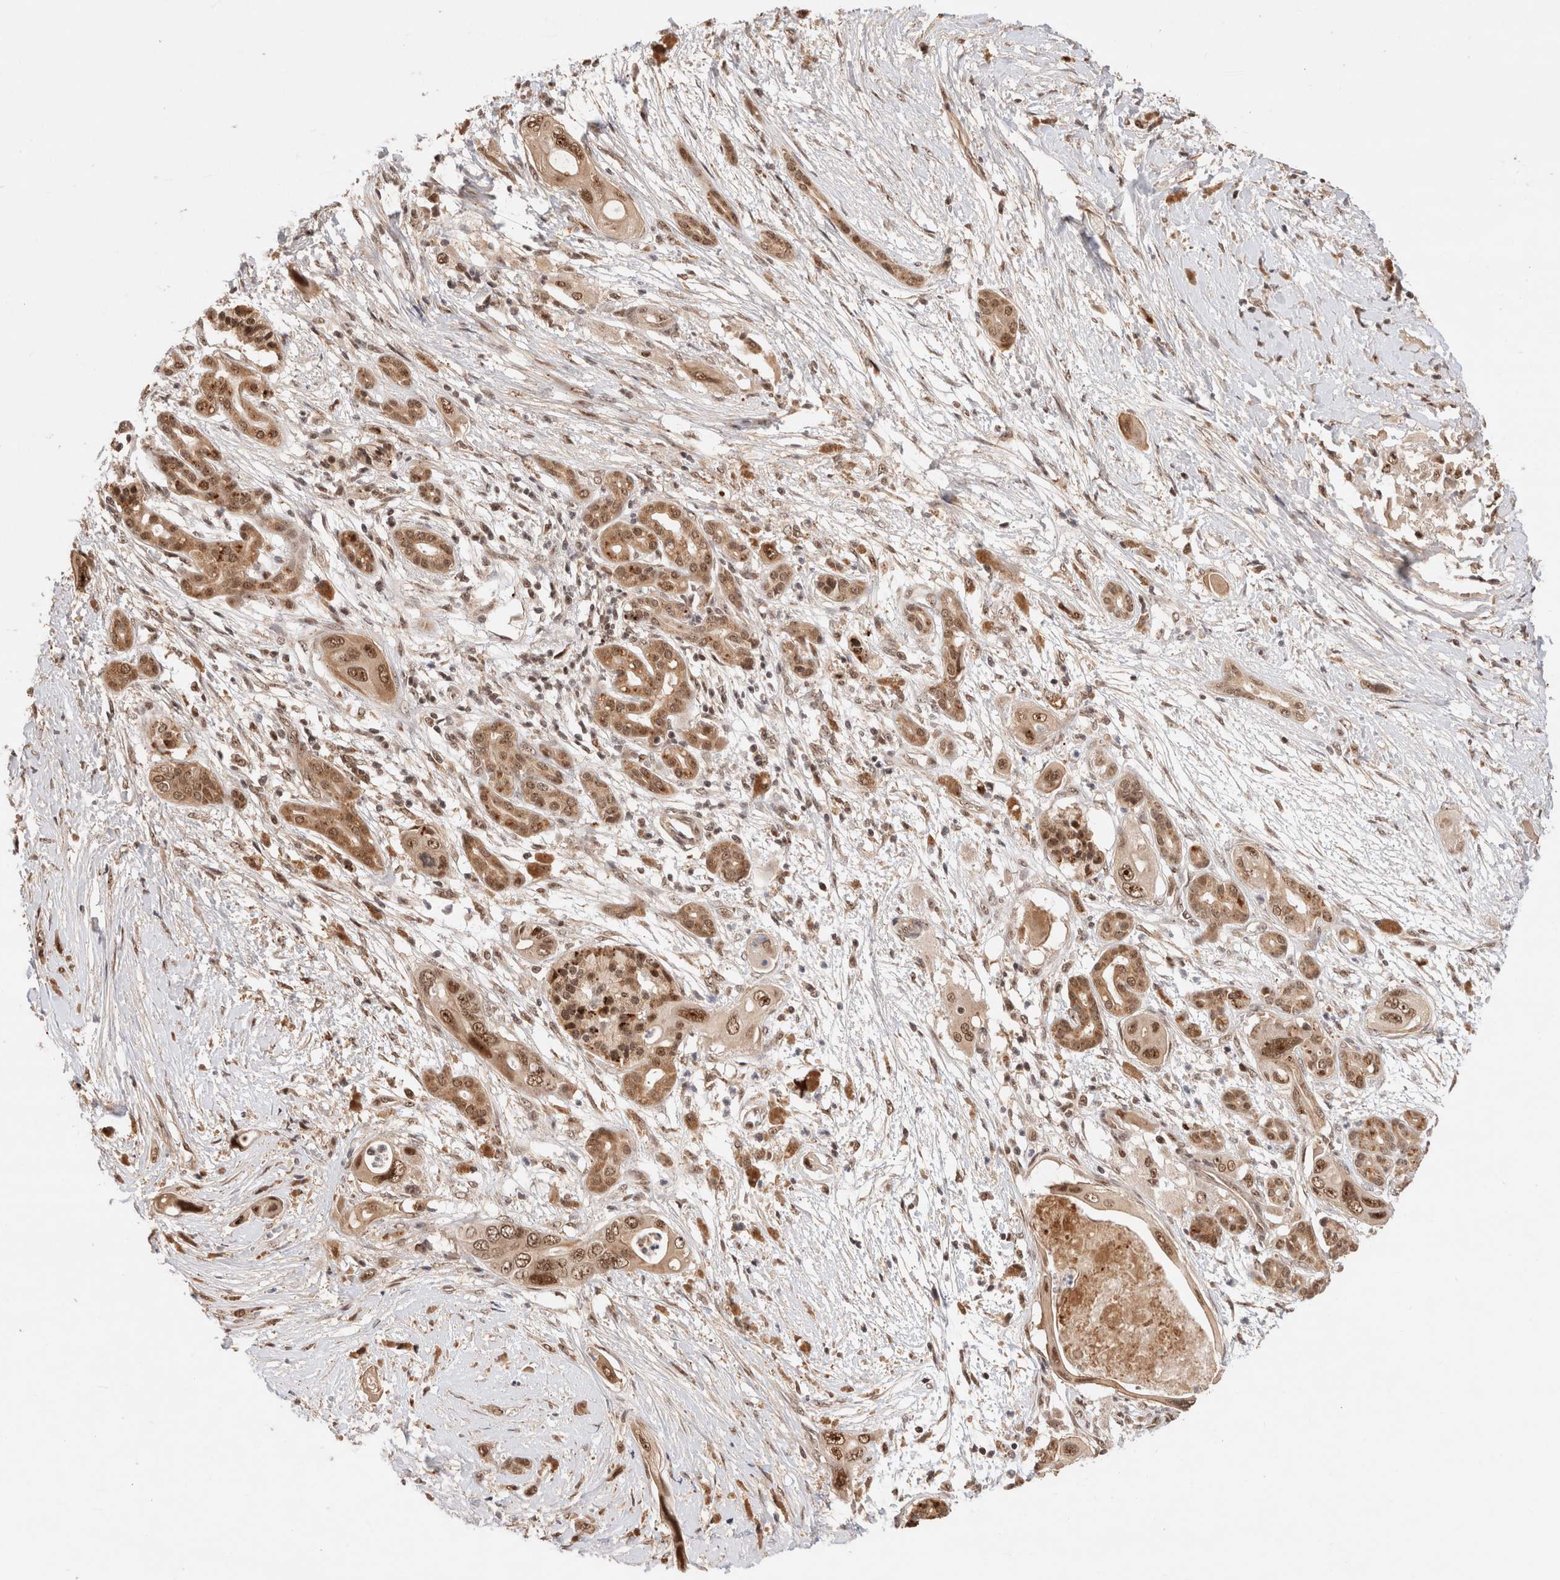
{"staining": {"intensity": "strong", "quantity": ">75%", "location": "cytoplasmic/membranous,nuclear"}, "tissue": "pancreatic cancer", "cell_type": "Tumor cells", "image_type": "cancer", "snomed": [{"axis": "morphology", "description": "Adenocarcinoma, NOS"}, {"axis": "topography", "description": "Pancreas"}], "caption": "Protein staining of pancreatic cancer (adenocarcinoma) tissue reveals strong cytoplasmic/membranous and nuclear positivity in about >75% of tumor cells.", "gene": "MPHOSPH6", "patient": {"sex": "male", "age": 66}}